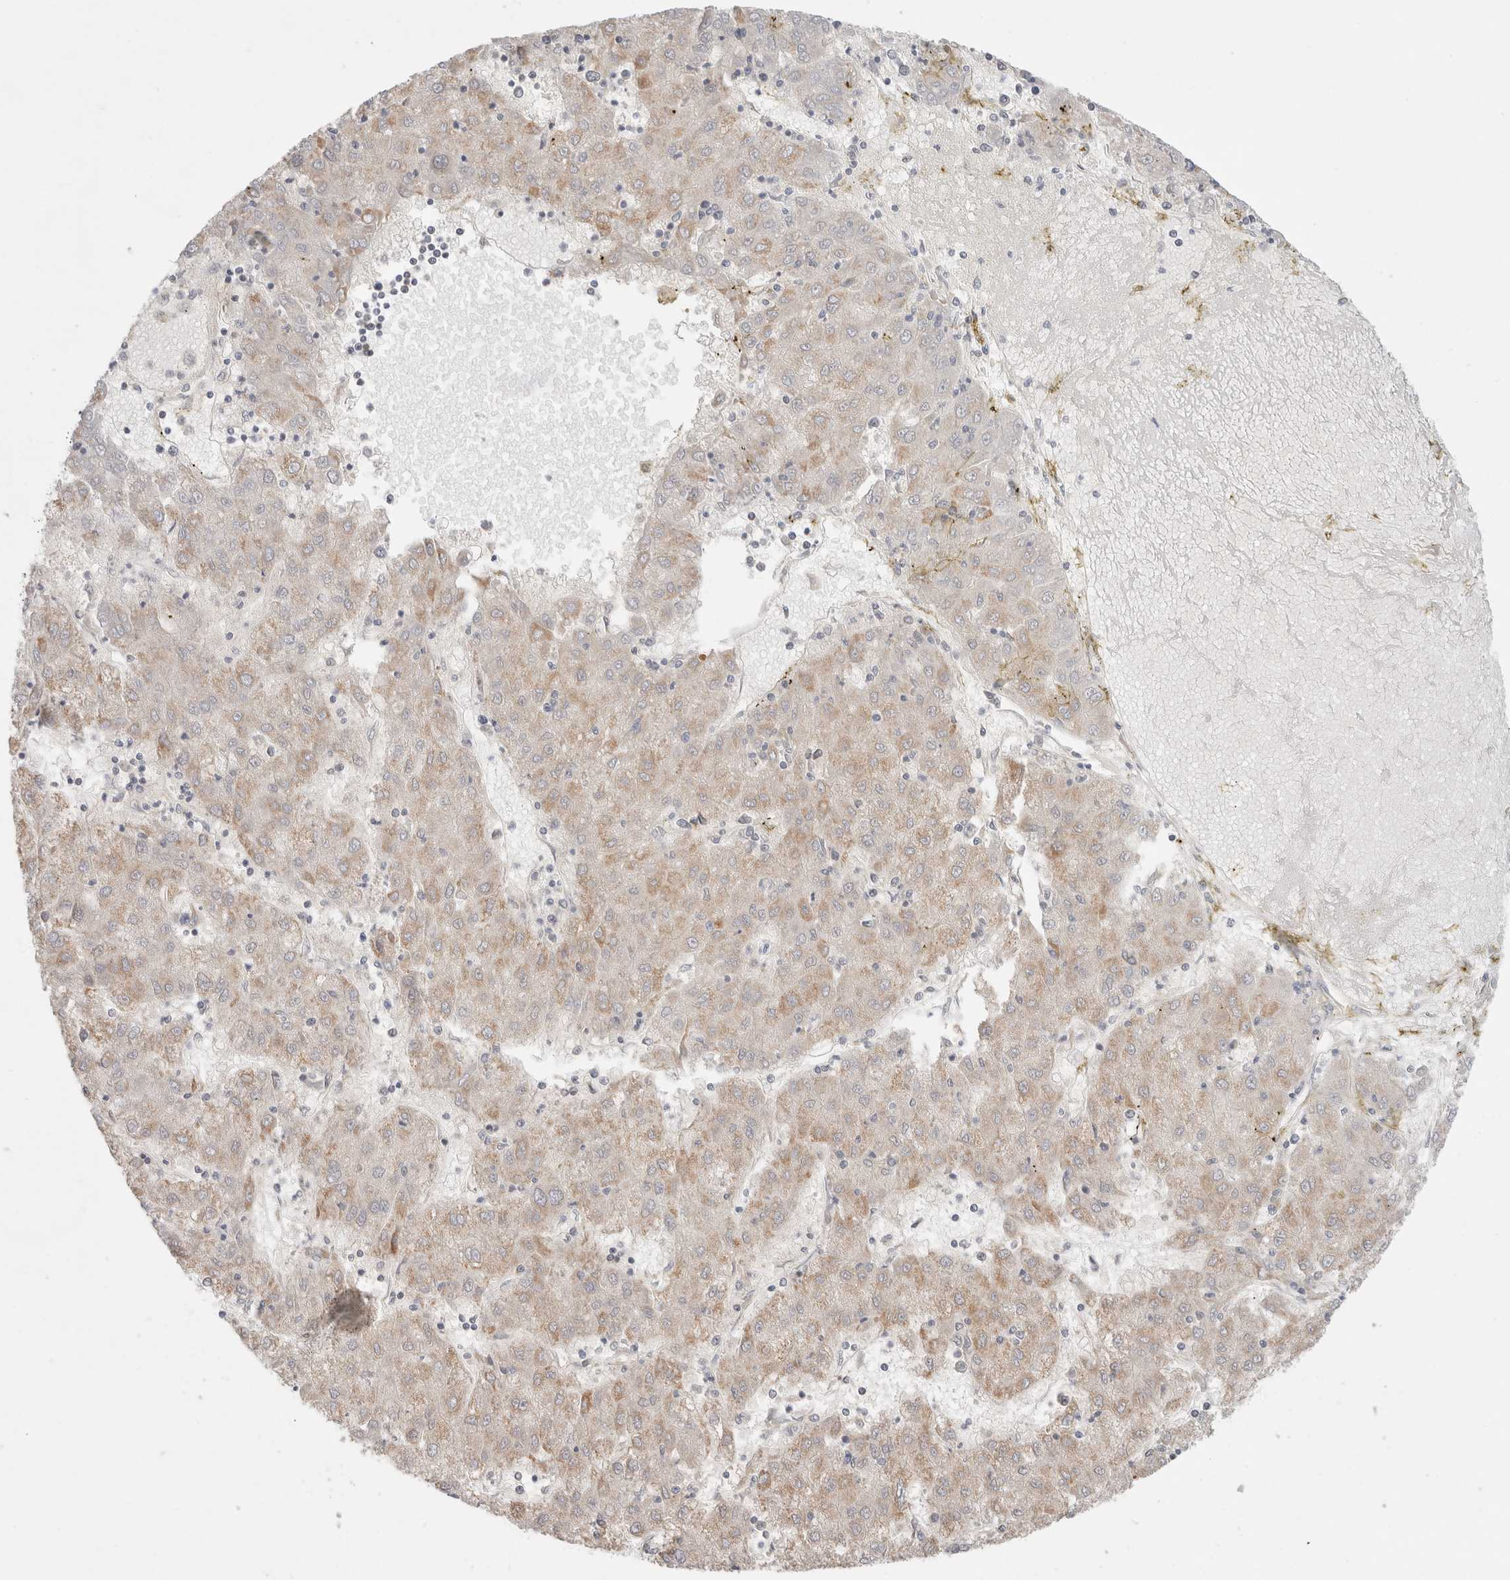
{"staining": {"intensity": "moderate", "quantity": "<25%", "location": "cytoplasmic/membranous"}, "tissue": "liver cancer", "cell_type": "Tumor cells", "image_type": "cancer", "snomed": [{"axis": "morphology", "description": "Carcinoma, Hepatocellular, NOS"}, {"axis": "topography", "description": "Liver"}], "caption": "A micrograph of liver cancer (hepatocellular carcinoma) stained for a protein reveals moderate cytoplasmic/membranous brown staining in tumor cells. (Stains: DAB in brown, nuclei in blue, Microscopy: brightfield microscopy at high magnification).", "gene": "ERI3", "patient": {"sex": "male", "age": 72}}